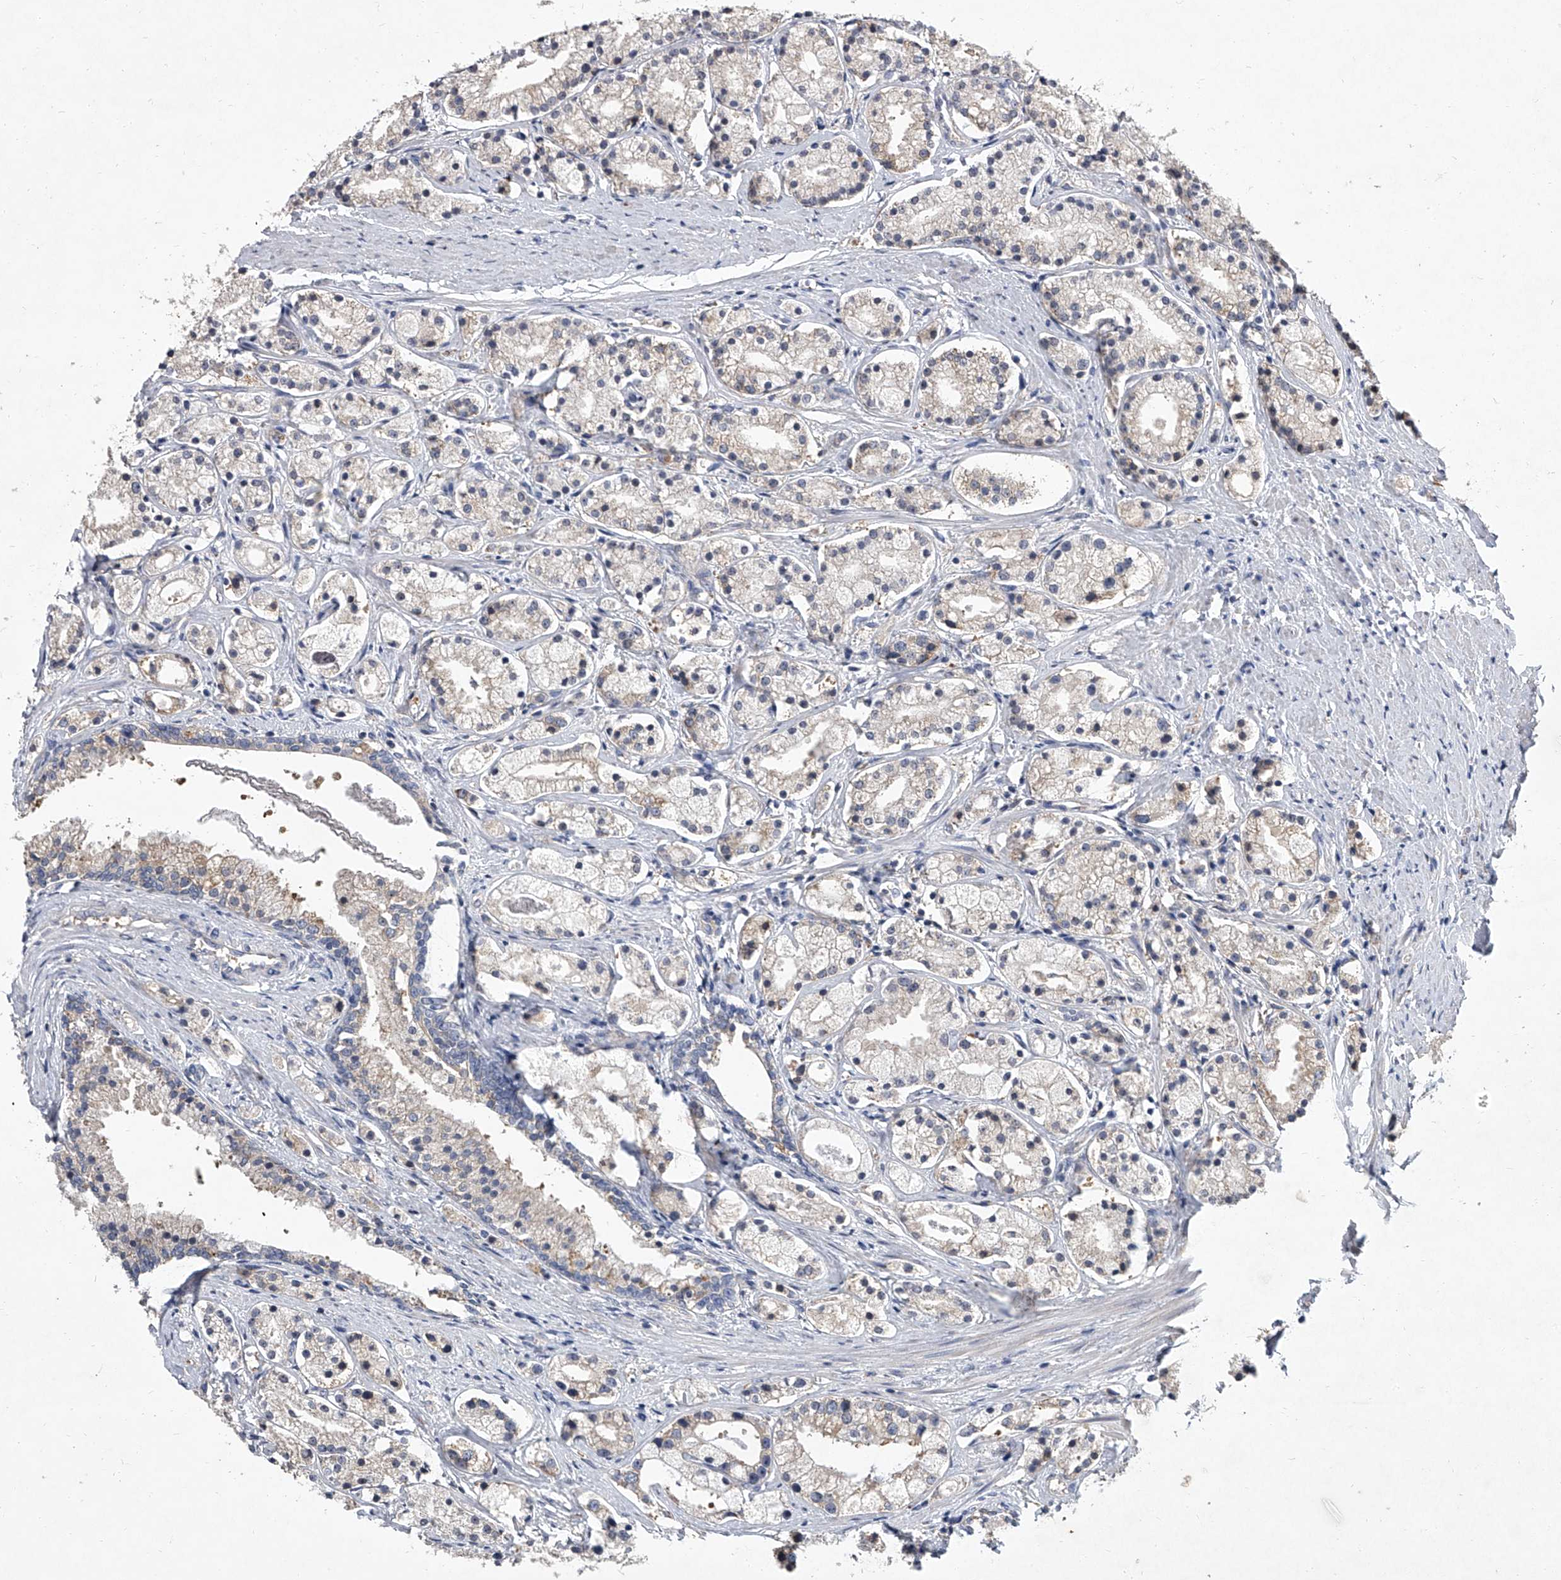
{"staining": {"intensity": "negative", "quantity": "none", "location": "none"}, "tissue": "prostate cancer", "cell_type": "Tumor cells", "image_type": "cancer", "snomed": [{"axis": "morphology", "description": "Adenocarcinoma, High grade"}, {"axis": "topography", "description": "Prostate"}], "caption": "IHC micrograph of neoplastic tissue: human prostate high-grade adenocarcinoma stained with DAB reveals no significant protein staining in tumor cells.", "gene": "EIF2S2", "patient": {"sex": "male", "age": 69}}